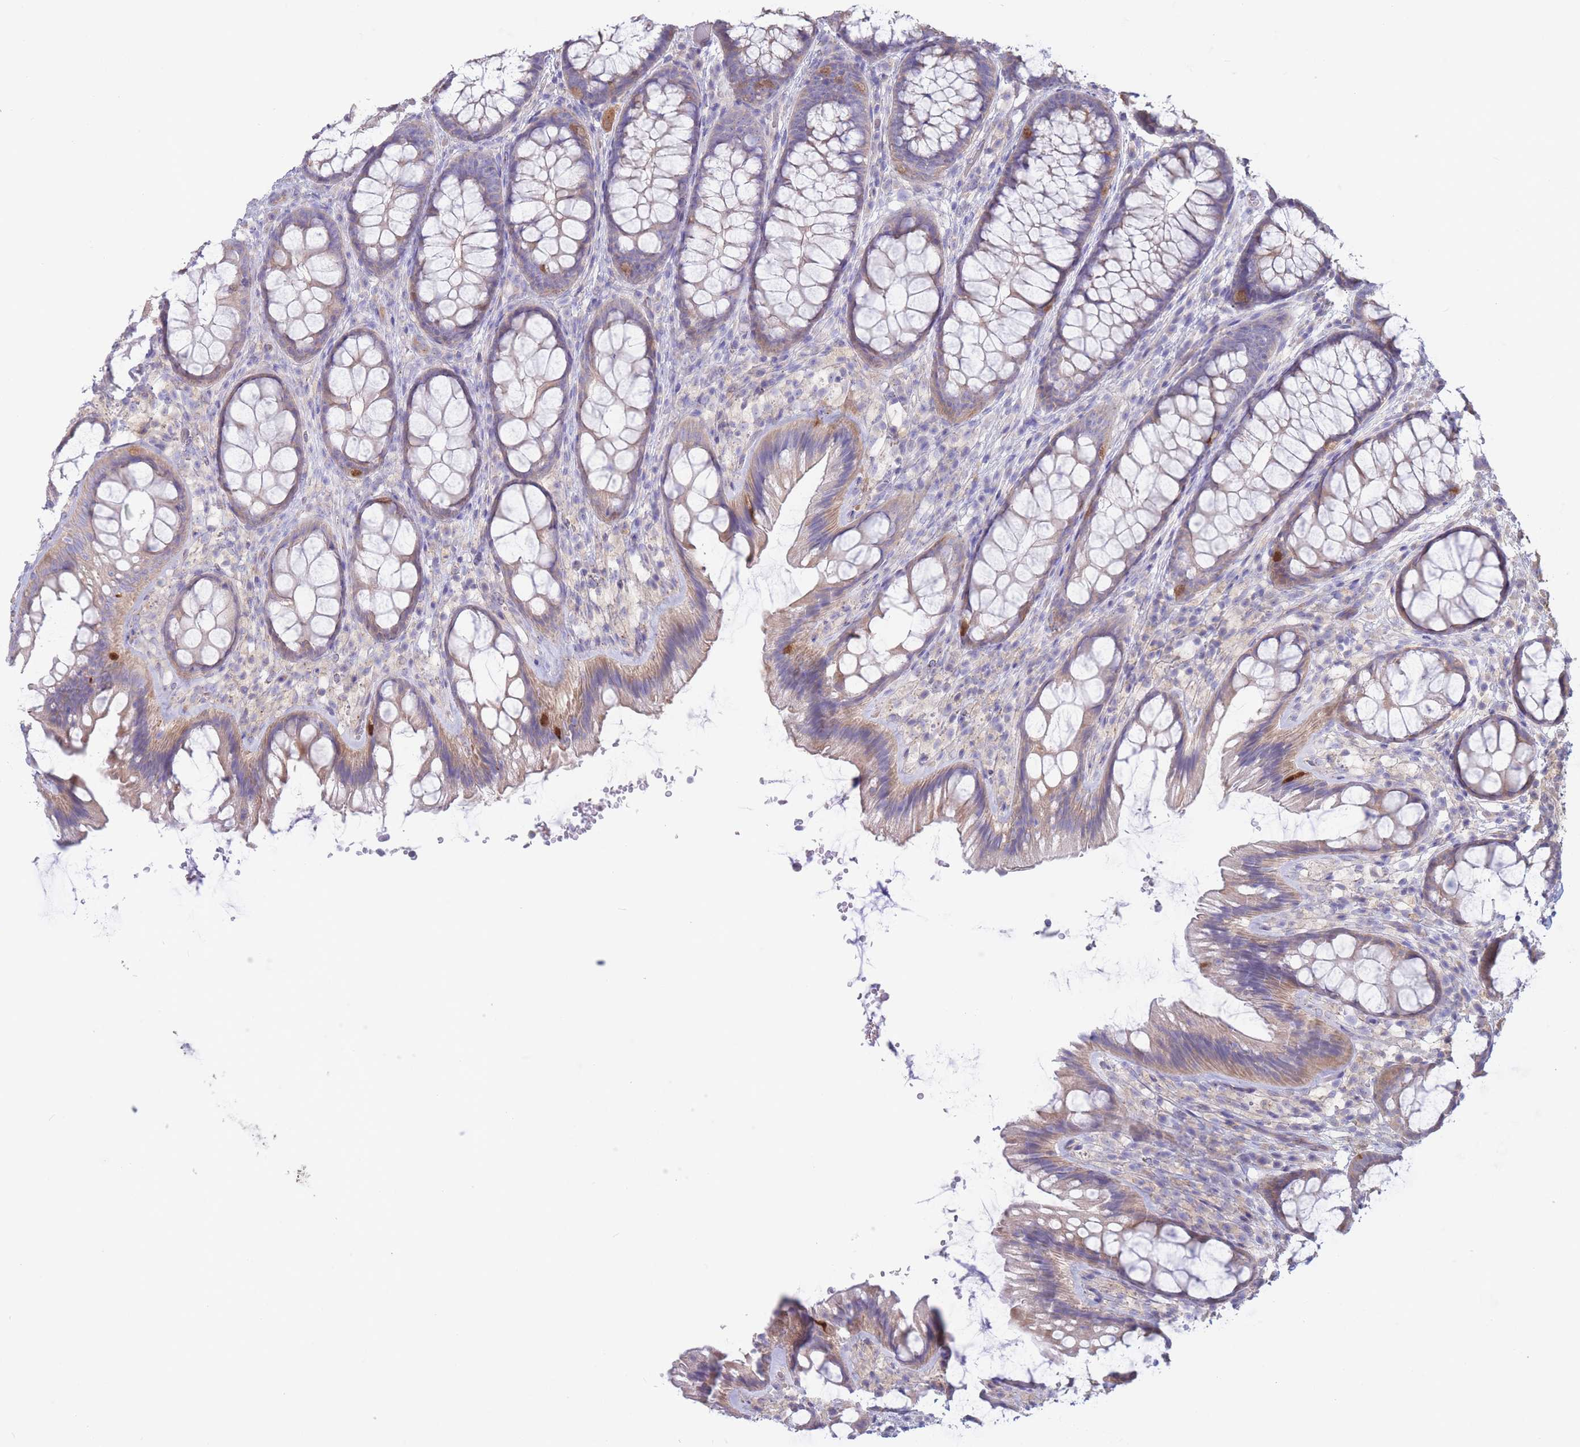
{"staining": {"intensity": "moderate", "quantity": "25%-75%", "location": "cytoplasmic/membranous"}, "tissue": "colon", "cell_type": "Endothelial cells", "image_type": "normal", "snomed": [{"axis": "morphology", "description": "Normal tissue, NOS"}, {"axis": "topography", "description": "Colon"}], "caption": "Colon stained for a protein displays moderate cytoplasmic/membranous positivity in endothelial cells. (DAB (3,3'-diaminobenzidine) = brown stain, brightfield microscopy at high magnification).", "gene": "ALS2CL", "patient": {"sex": "male", "age": 46}}